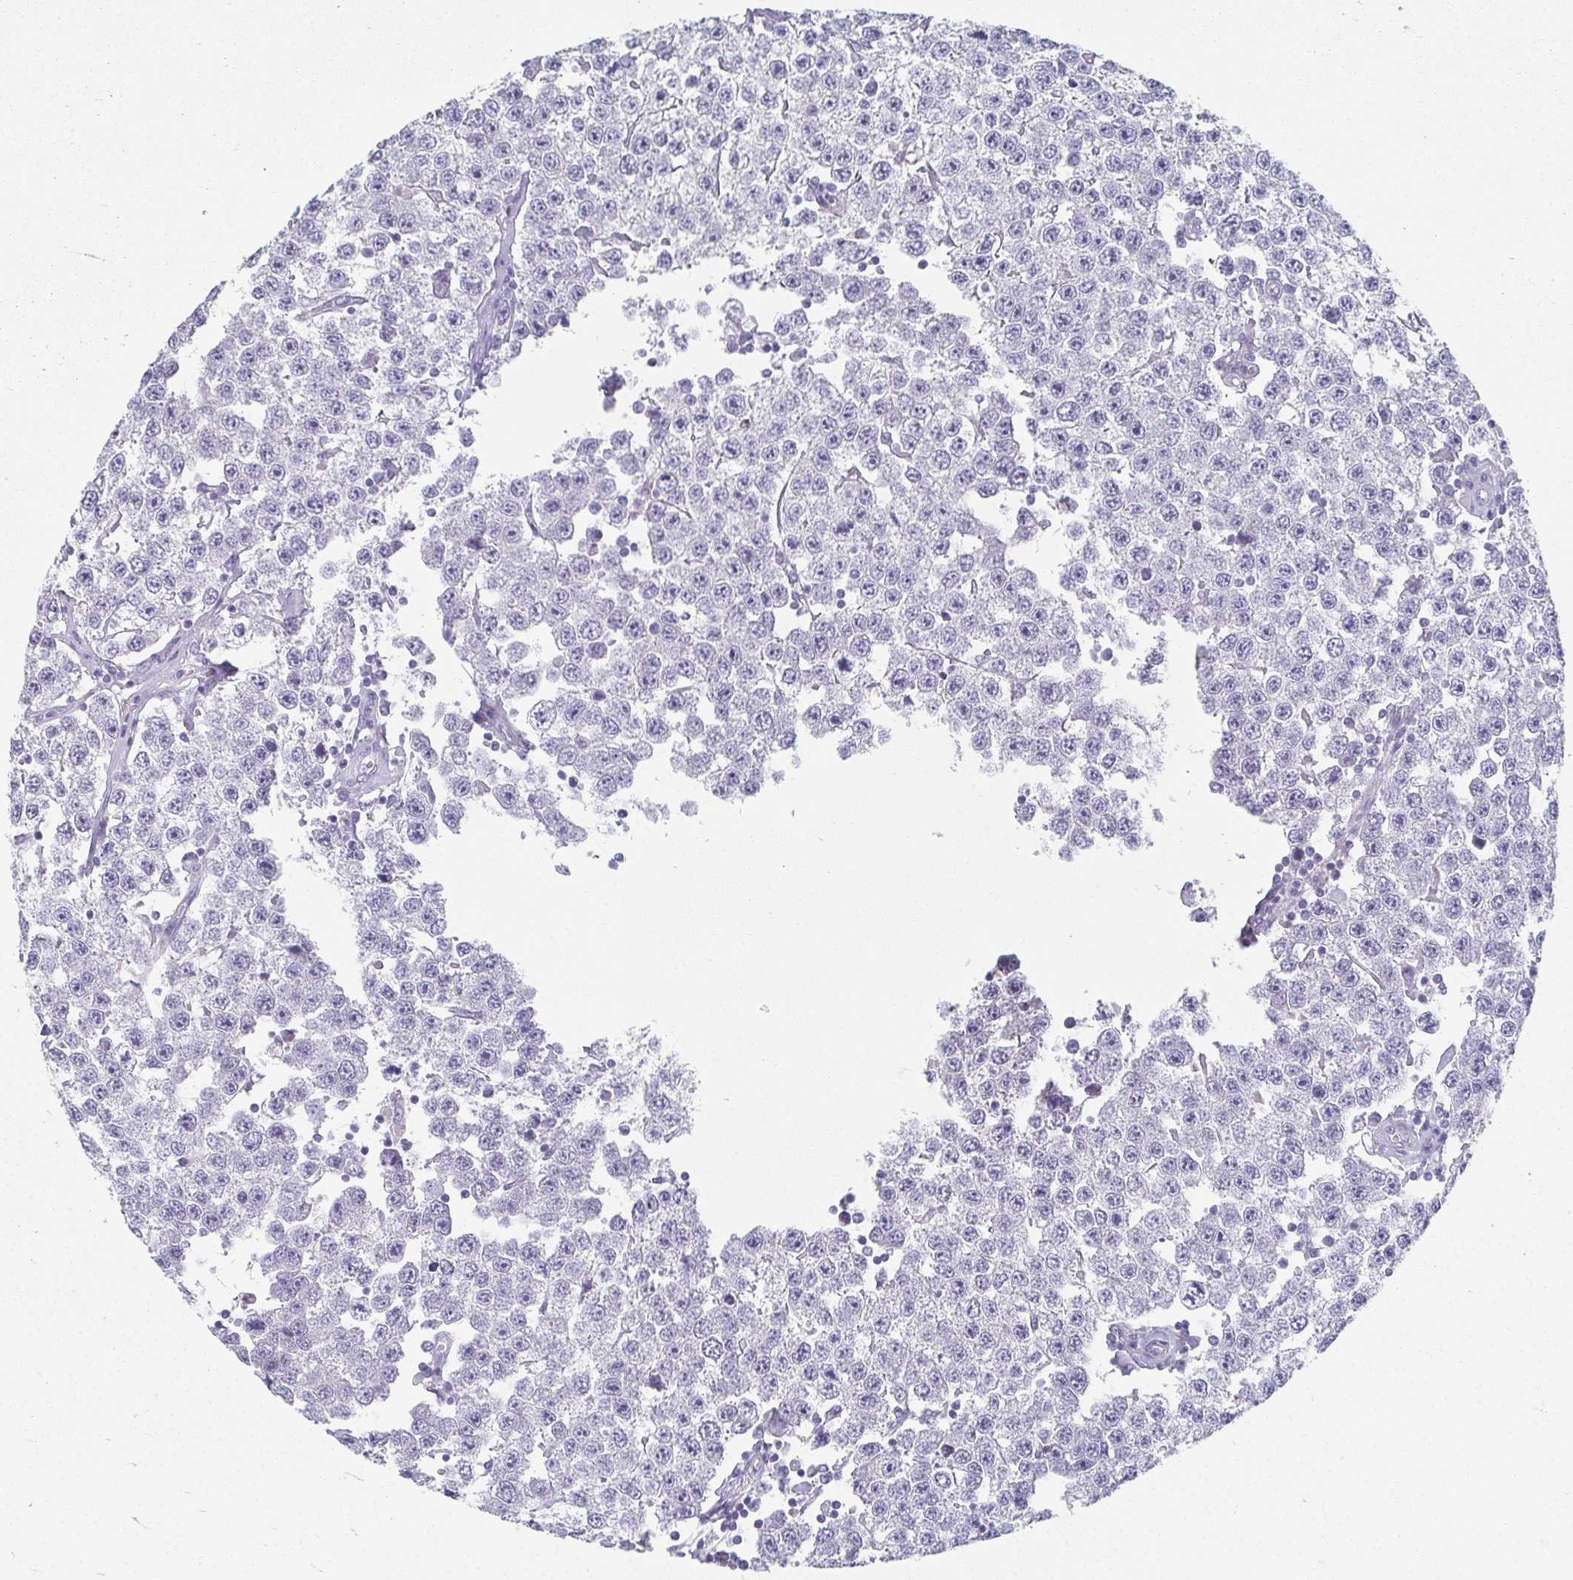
{"staining": {"intensity": "negative", "quantity": "none", "location": "none"}, "tissue": "testis cancer", "cell_type": "Tumor cells", "image_type": "cancer", "snomed": [{"axis": "morphology", "description": "Seminoma, NOS"}, {"axis": "topography", "description": "Testis"}], "caption": "IHC of seminoma (testis) shows no expression in tumor cells.", "gene": "CAMKV", "patient": {"sex": "male", "age": 34}}